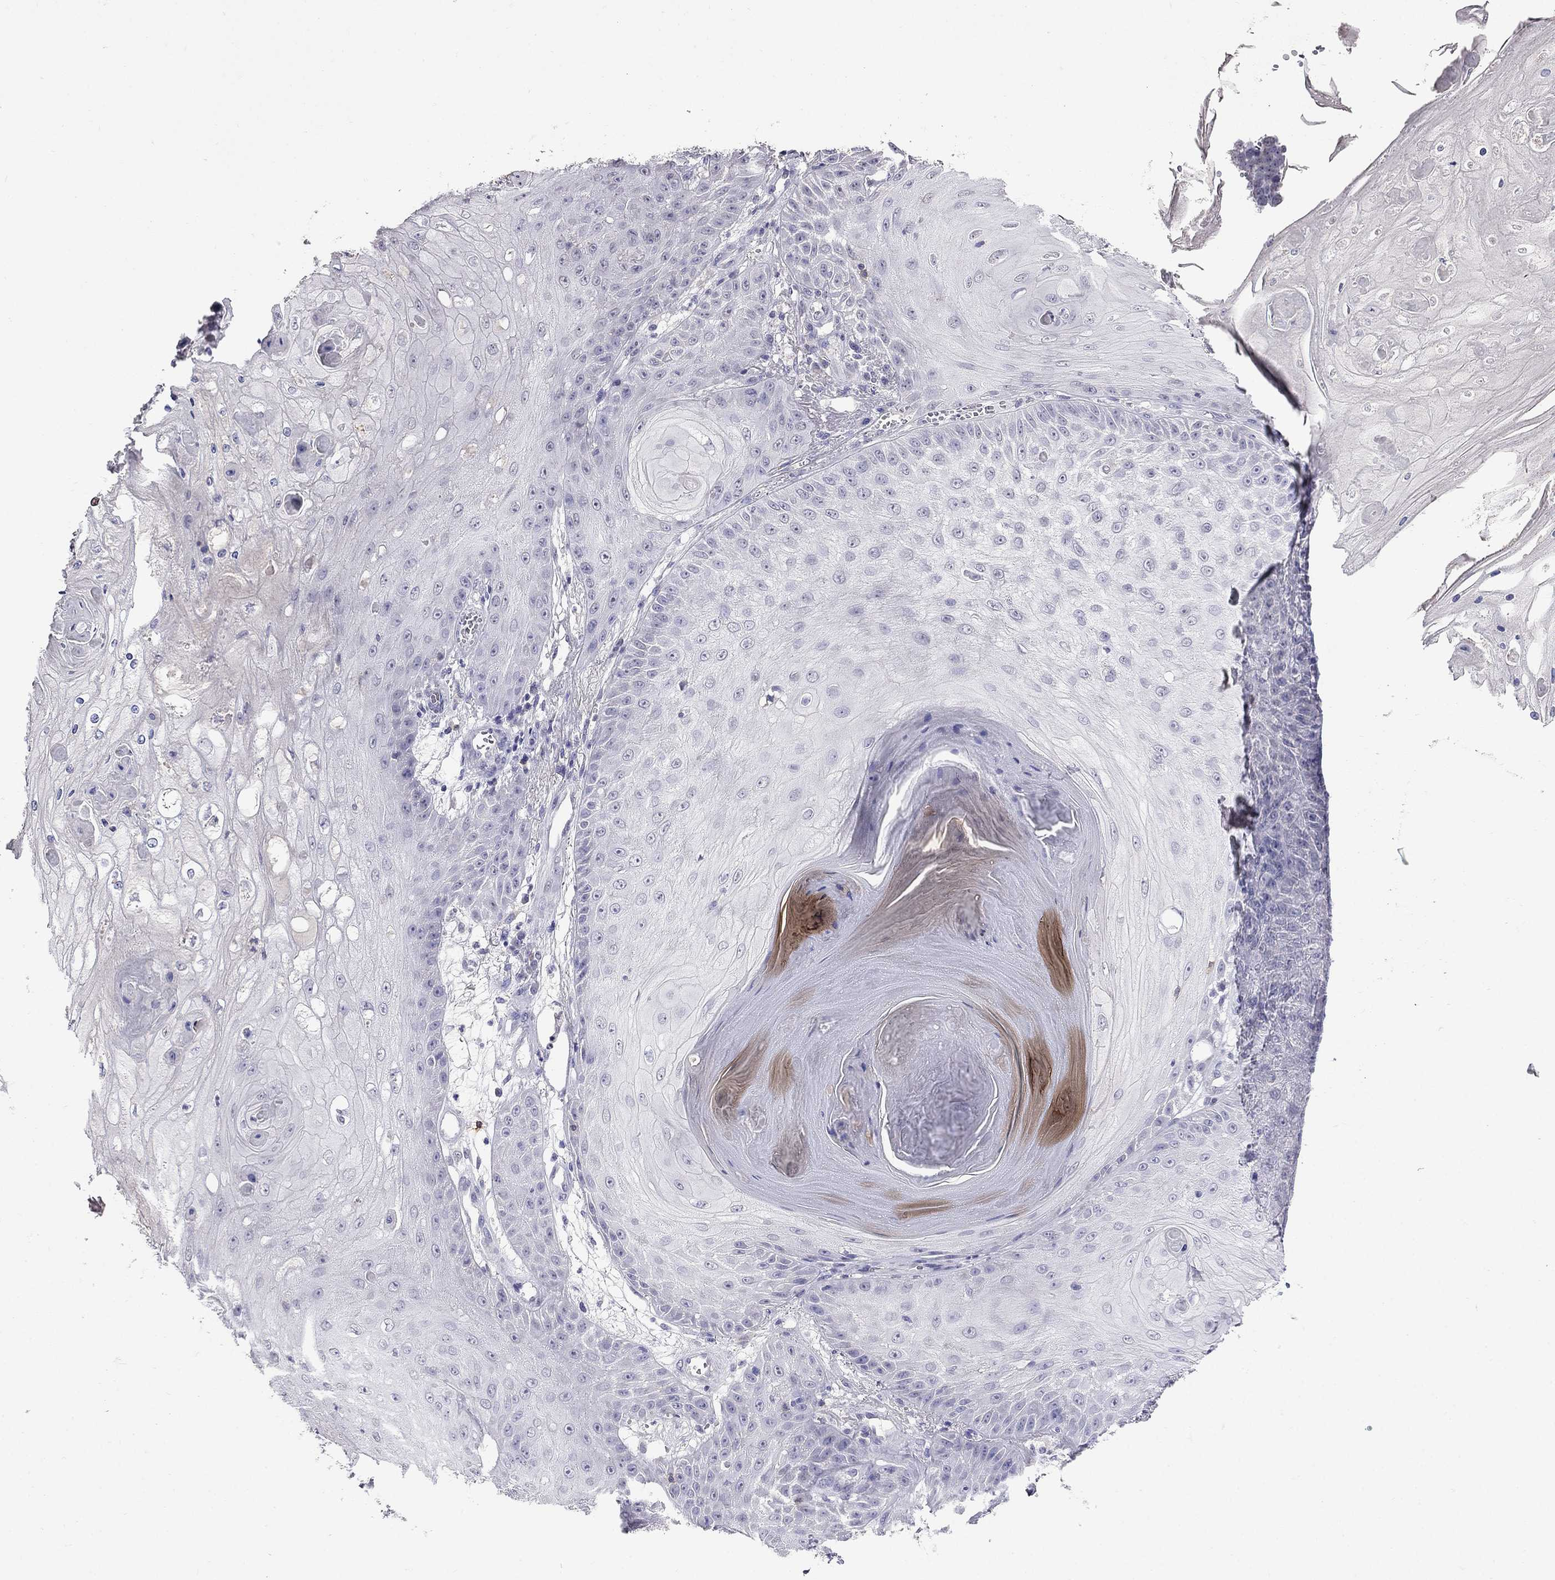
{"staining": {"intensity": "negative", "quantity": "none", "location": "none"}, "tissue": "skin cancer", "cell_type": "Tumor cells", "image_type": "cancer", "snomed": [{"axis": "morphology", "description": "Squamous cell carcinoma, NOS"}, {"axis": "topography", "description": "Skin"}], "caption": "High power microscopy image of an IHC micrograph of skin cancer (squamous cell carcinoma), revealing no significant staining in tumor cells.", "gene": "CD8B", "patient": {"sex": "male", "age": 70}}